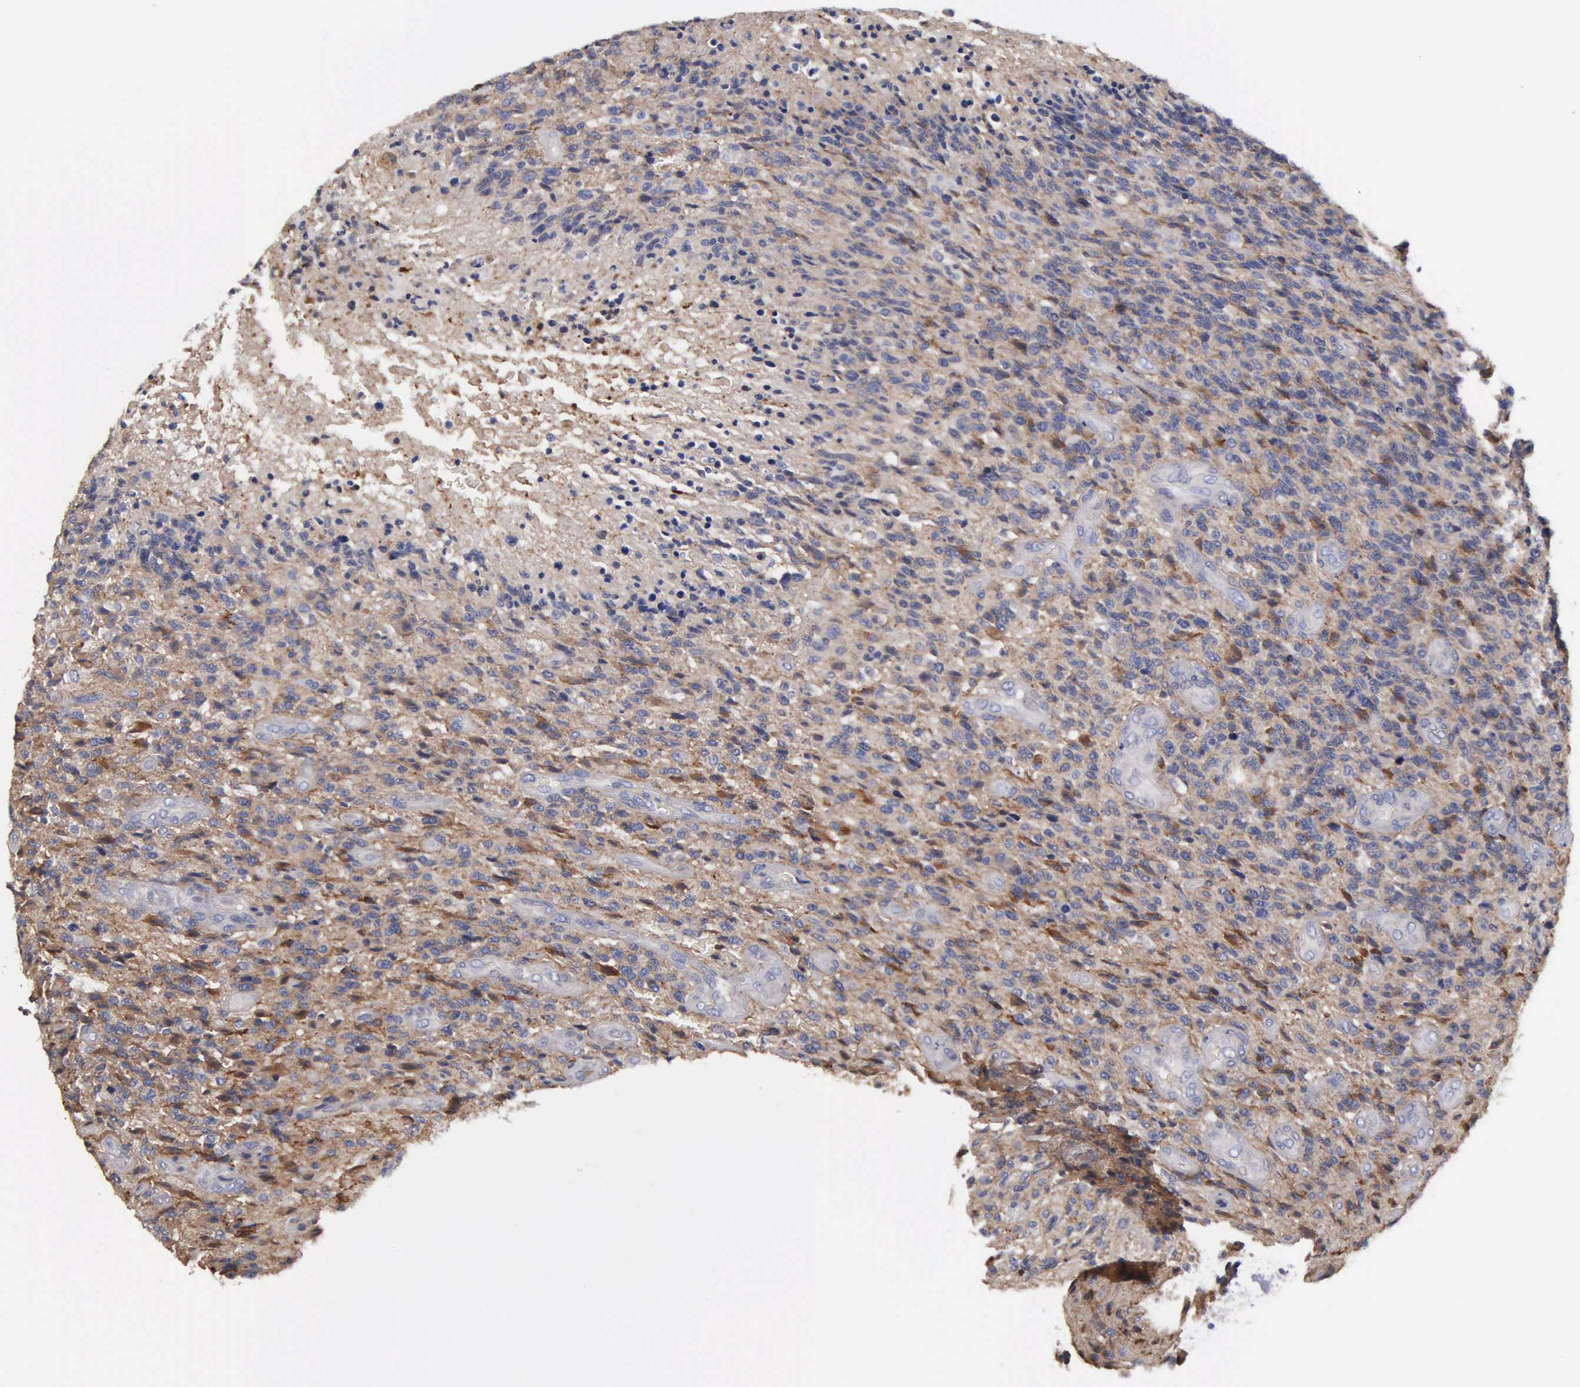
{"staining": {"intensity": "moderate", "quantity": ">75%", "location": "cytoplasmic/membranous"}, "tissue": "glioma", "cell_type": "Tumor cells", "image_type": "cancer", "snomed": [{"axis": "morphology", "description": "Glioma, malignant, High grade"}, {"axis": "topography", "description": "Brain"}], "caption": "Human glioma stained with a brown dye shows moderate cytoplasmic/membranous positive expression in about >75% of tumor cells.", "gene": "RDX", "patient": {"sex": "male", "age": 36}}